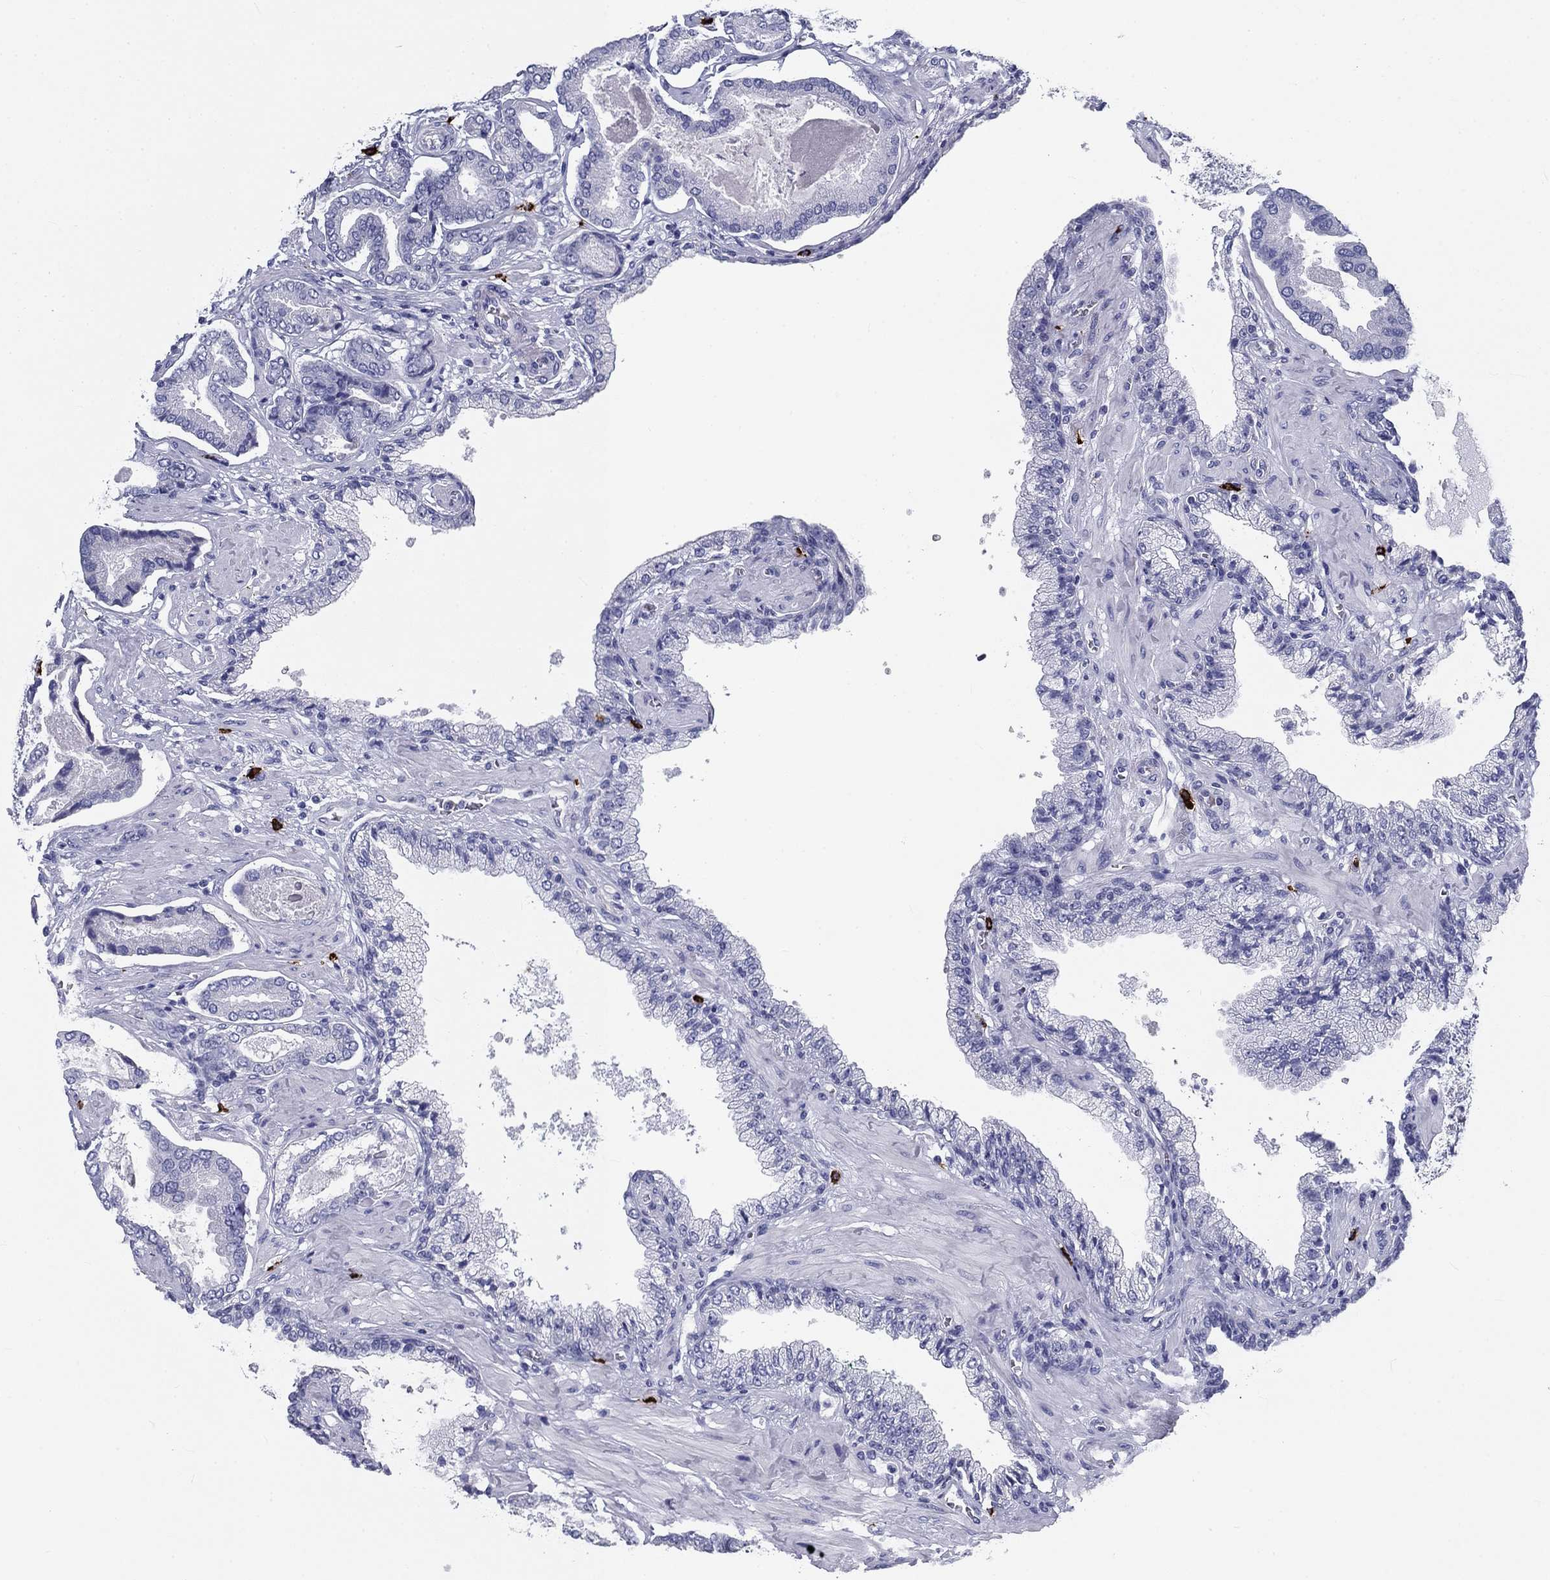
{"staining": {"intensity": "negative", "quantity": "none", "location": "none"}, "tissue": "prostate cancer", "cell_type": "Tumor cells", "image_type": "cancer", "snomed": [{"axis": "morphology", "description": "Adenocarcinoma, NOS"}, {"axis": "topography", "description": "Prostate"}], "caption": "IHC histopathology image of adenocarcinoma (prostate) stained for a protein (brown), which reveals no positivity in tumor cells.", "gene": "CD40LG", "patient": {"sex": "male", "age": 64}}